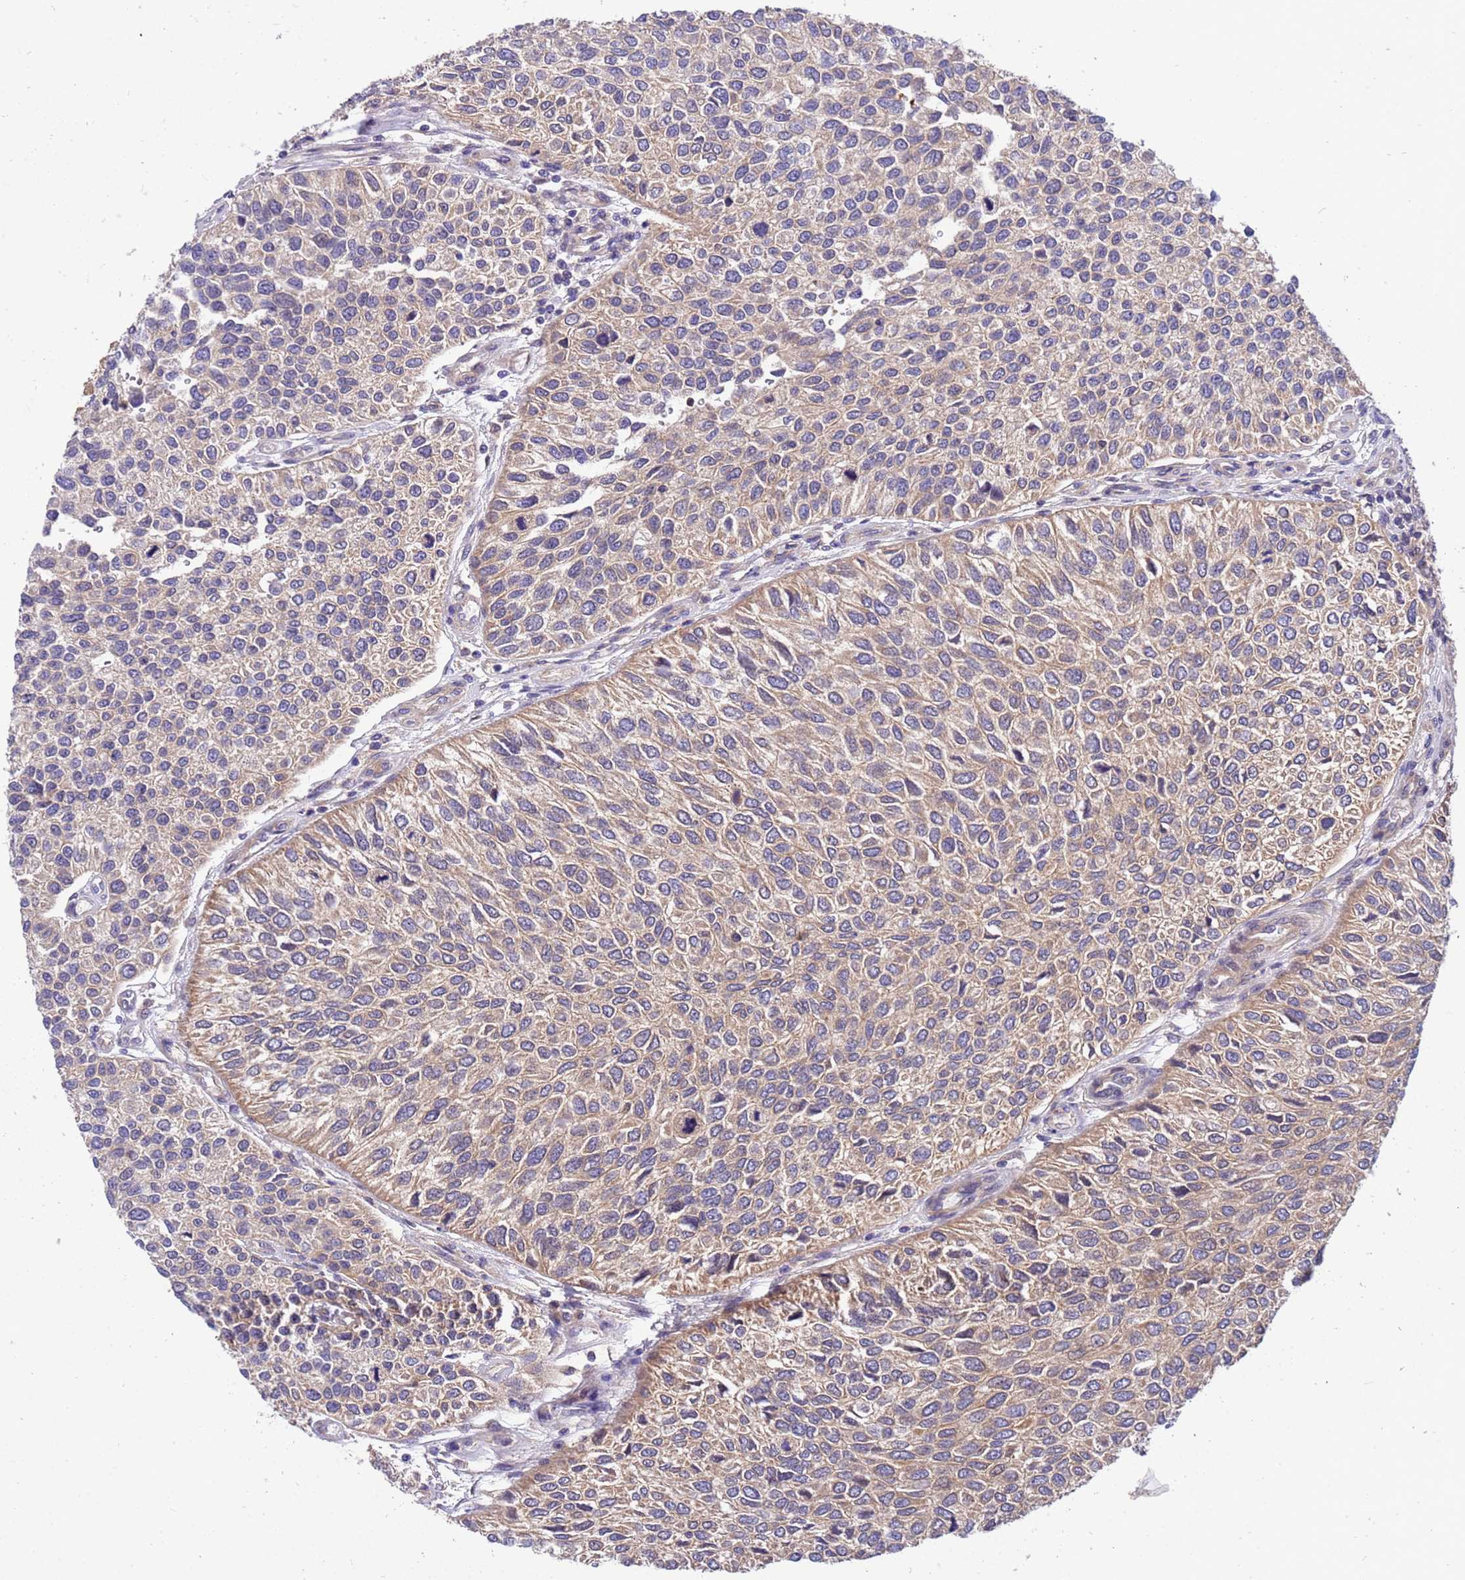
{"staining": {"intensity": "weak", "quantity": "25%-75%", "location": "cytoplasmic/membranous"}, "tissue": "urothelial cancer", "cell_type": "Tumor cells", "image_type": "cancer", "snomed": [{"axis": "morphology", "description": "Urothelial carcinoma, NOS"}, {"axis": "topography", "description": "Urinary bladder"}], "caption": "This is a micrograph of immunohistochemistry (IHC) staining of urothelial cancer, which shows weak expression in the cytoplasmic/membranous of tumor cells.", "gene": "GET3", "patient": {"sex": "male", "age": 55}}